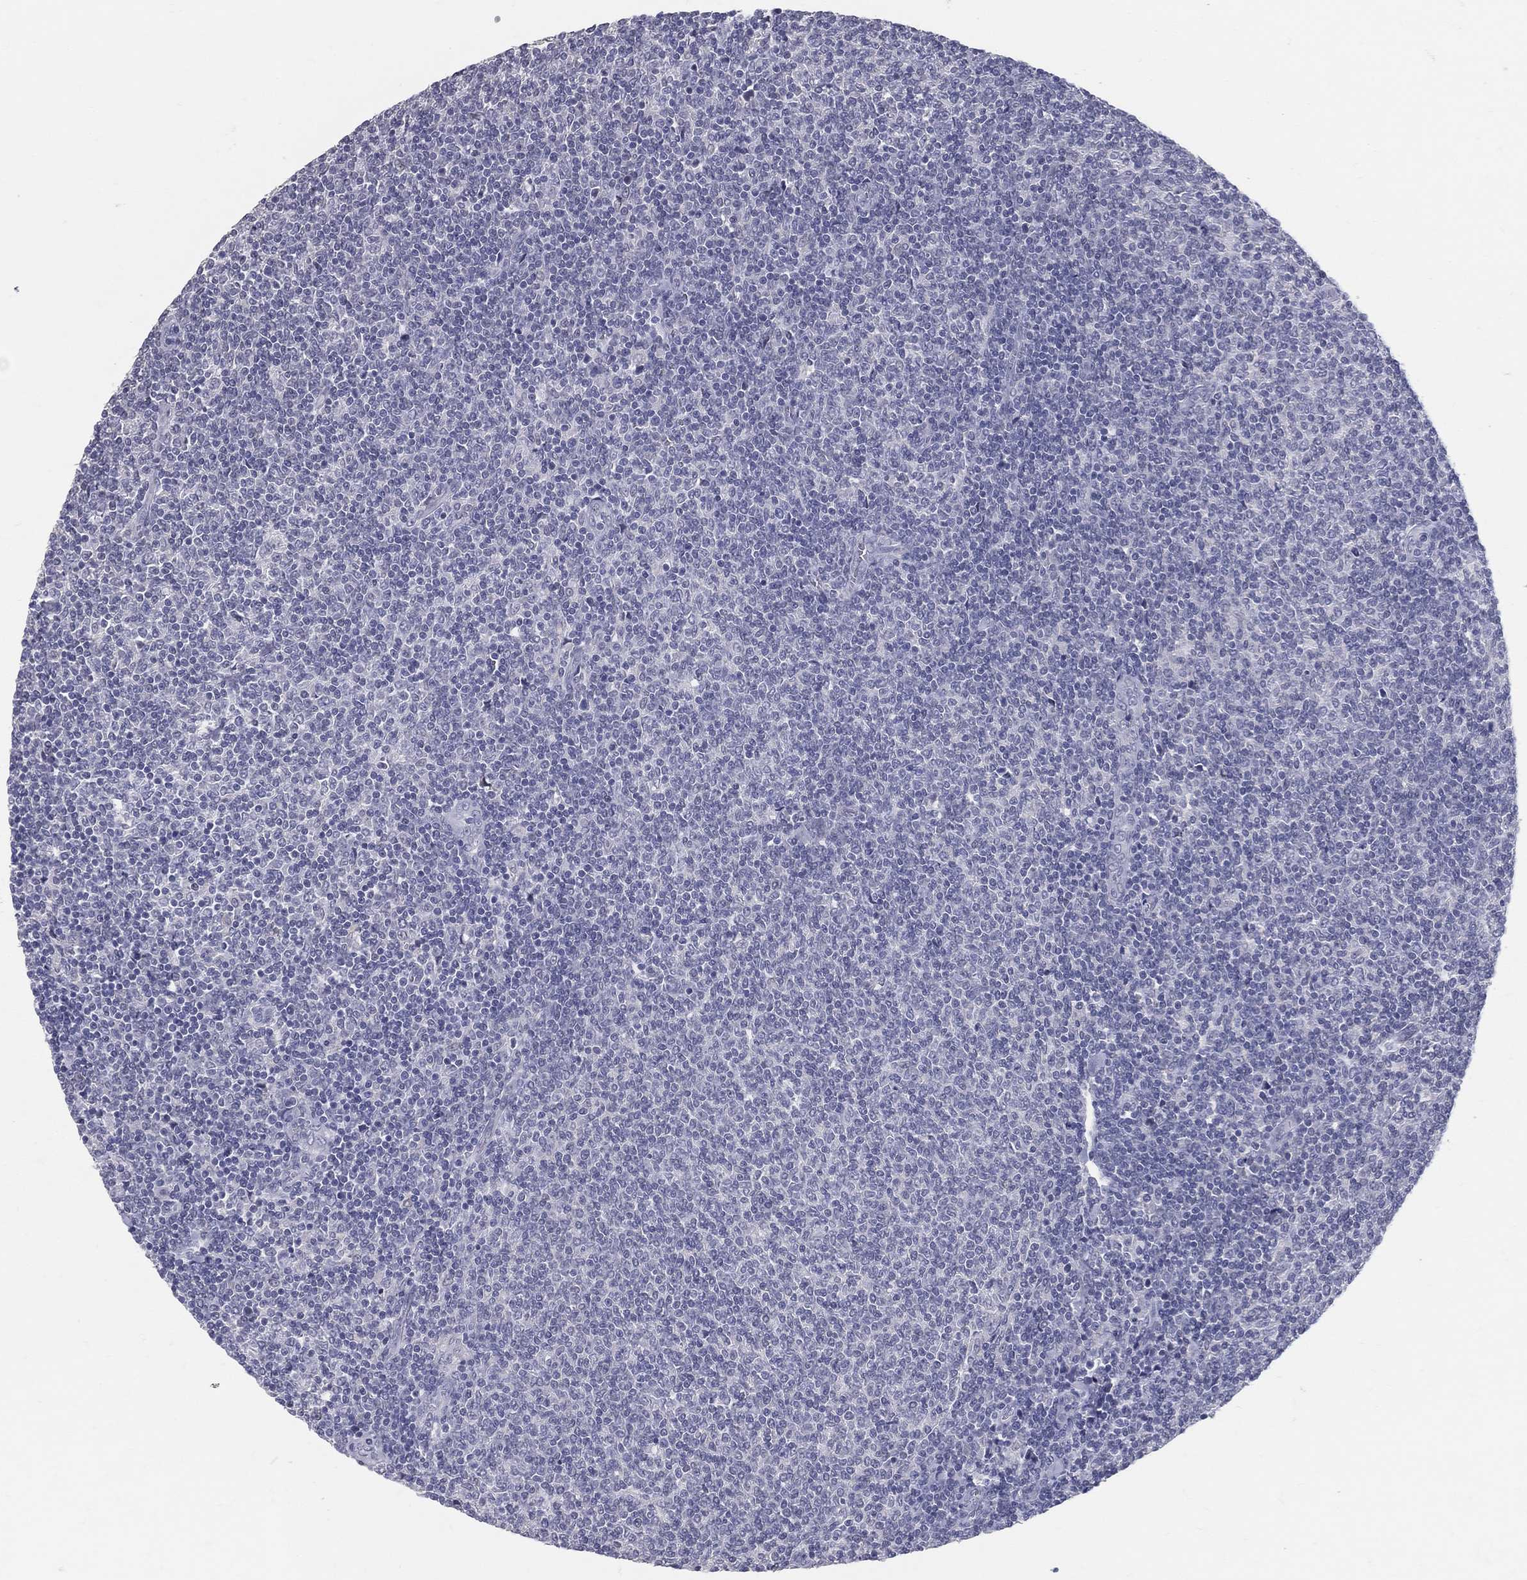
{"staining": {"intensity": "negative", "quantity": "none", "location": "none"}, "tissue": "lymphoma", "cell_type": "Tumor cells", "image_type": "cancer", "snomed": [{"axis": "morphology", "description": "Malignant lymphoma, non-Hodgkin's type, Low grade"}, {"axis": "topography", "description": "Lymph node"}], "caption": "A photomicrograph of human lymphoma is negative for staining in tumor cells.", "gene": "ACE2", "patient": {"sex": "male", "age": 52}}